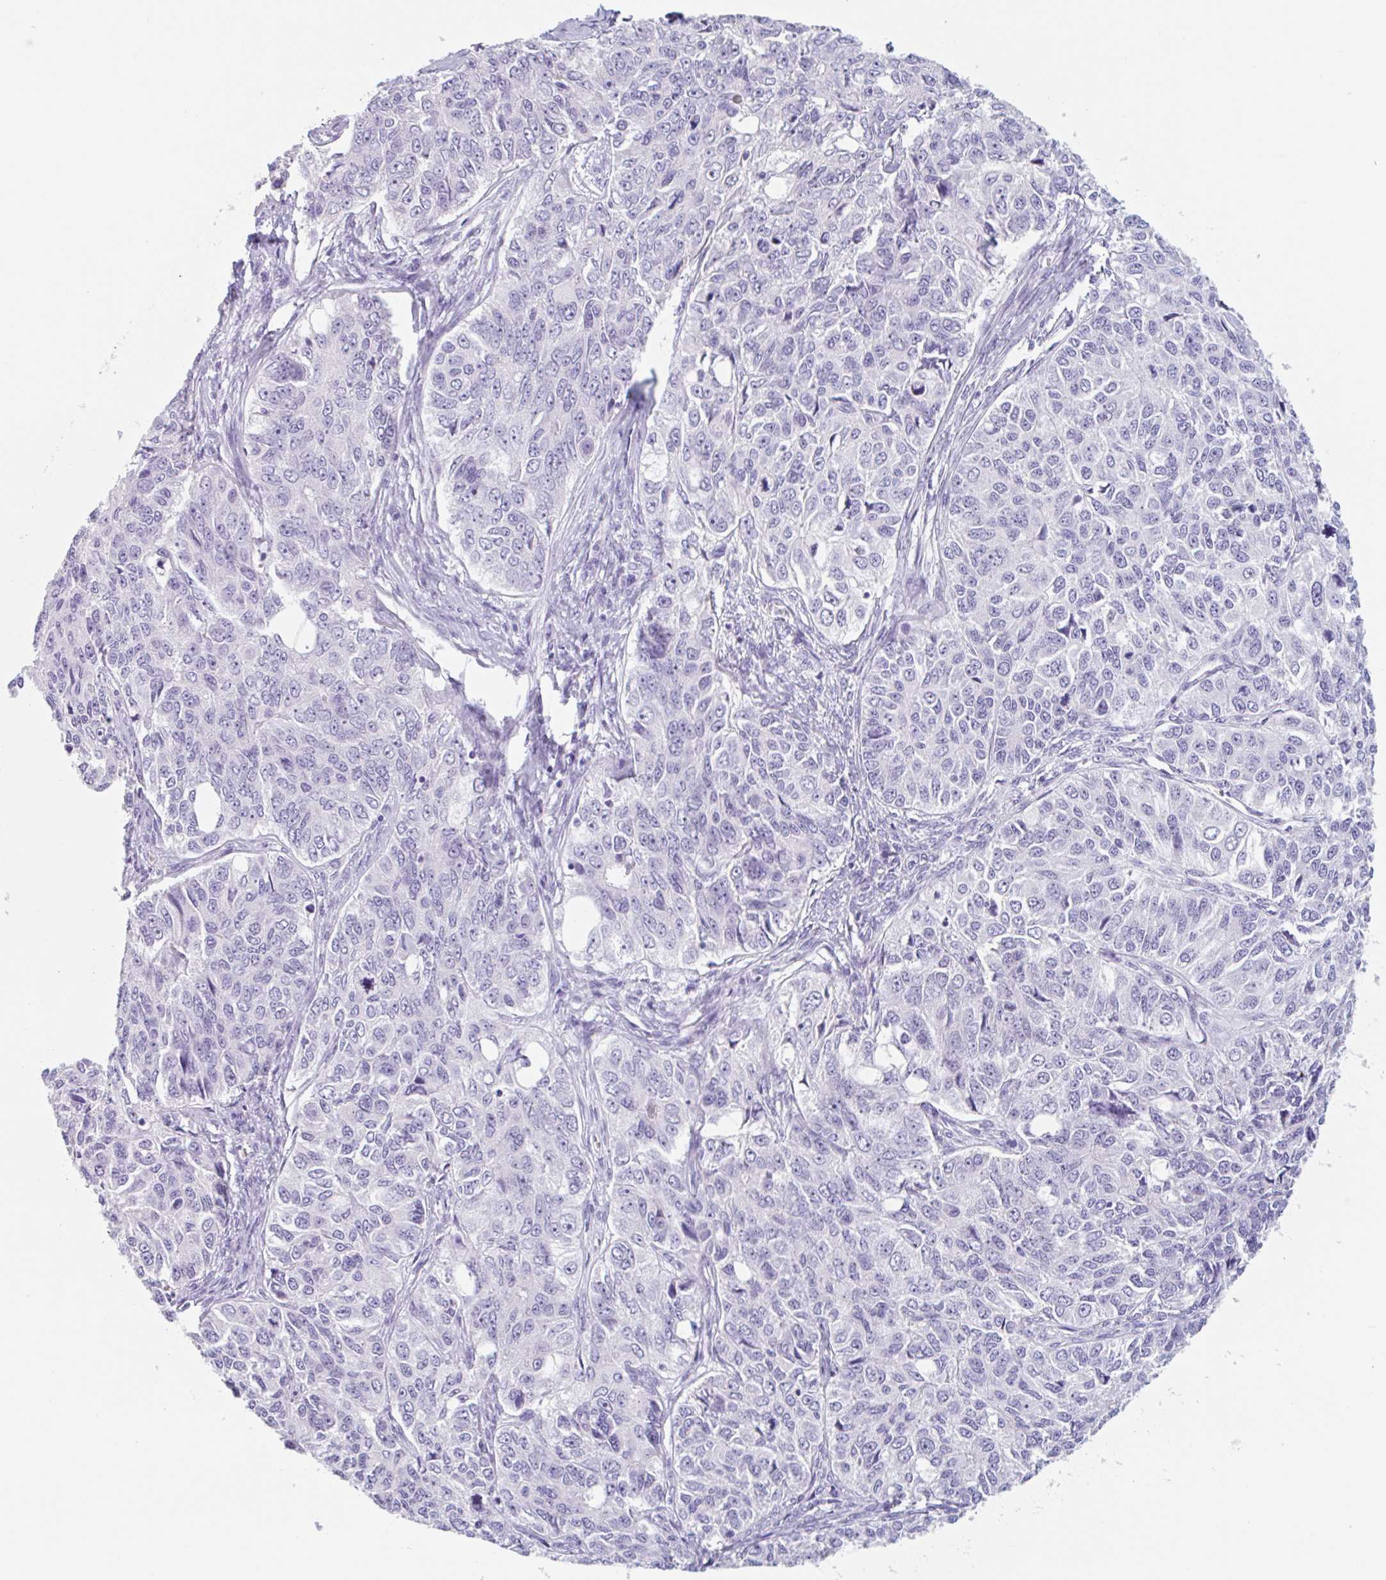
{"staining": {"intensity": "negative", "quantity": "none", "location": "none"}, "tissue": "ovarian cancer", "cell_type": "Tumor cells", "image_type": "cancer", "snomed": [{"axis": "morphology", "description": "Carcinoma, endometroid"}, {"axis": "topography", "description": "Ovary"}], "caption": "IHC image of neoplastic tissue: endometroid carcinoma (ovarian) stained with DAB (3,3'-diaminobenzidine) exhibits no significant protein expression in tumor cells.", "gene": "EMC4", "patient": {"sex": "female", "age": 51}}